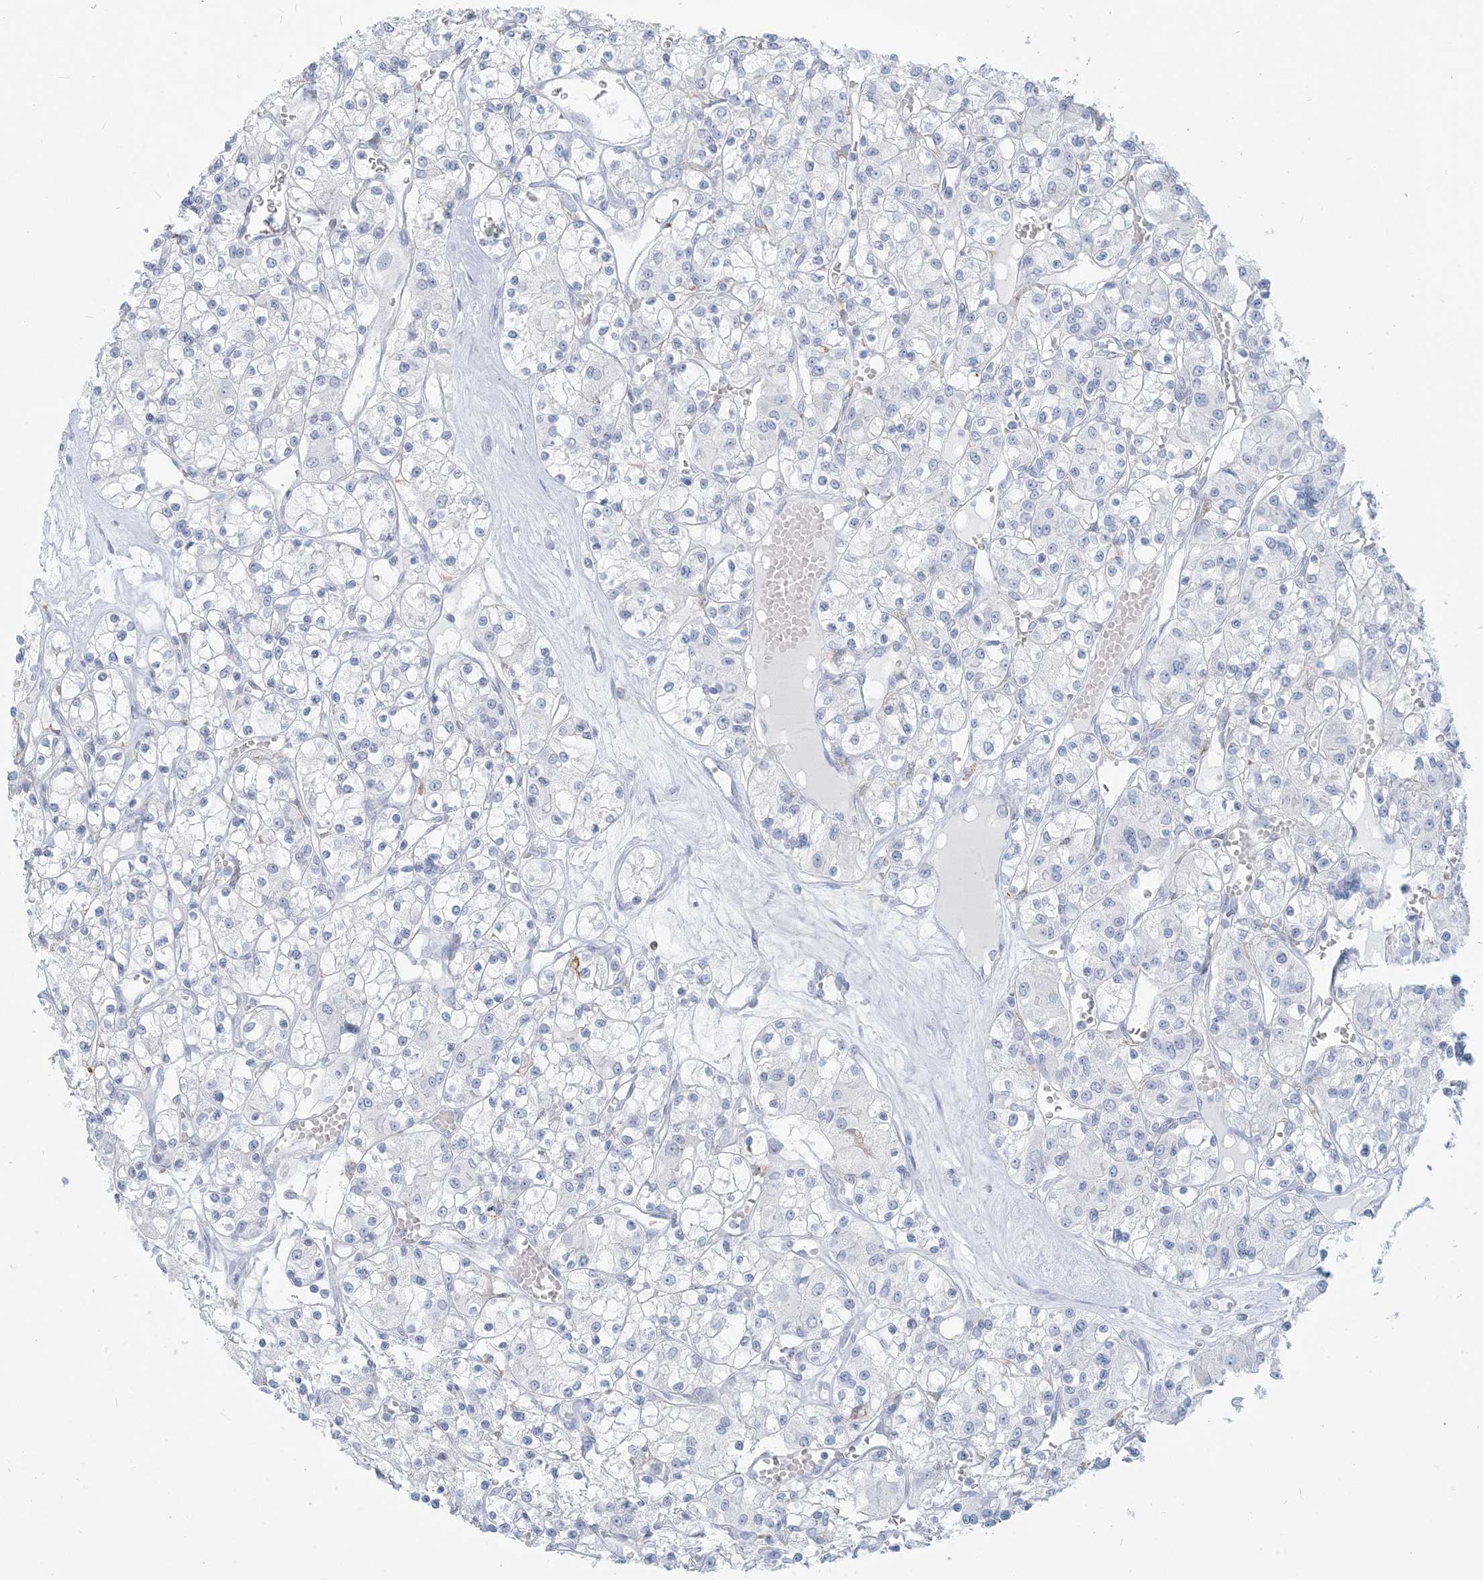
{"staining": {"intensity": "negative", "quantity": "none", "location": "none"}, "tissue": "renal cancer", "cell_type": "Tumor cells", "image_type": "cancer", "snomed": [{"axis": "morphology", "description": "Adenocarcinoma, NOS"}, {"axis": "topography", "description": "Kidney"}], "caption": "Renal cancer was stained to show a protein in brown. There is no significant positivity in tumor cells.", "gene": "HLA-DRB1", "patient": {"sex": "female", "age": 59}}